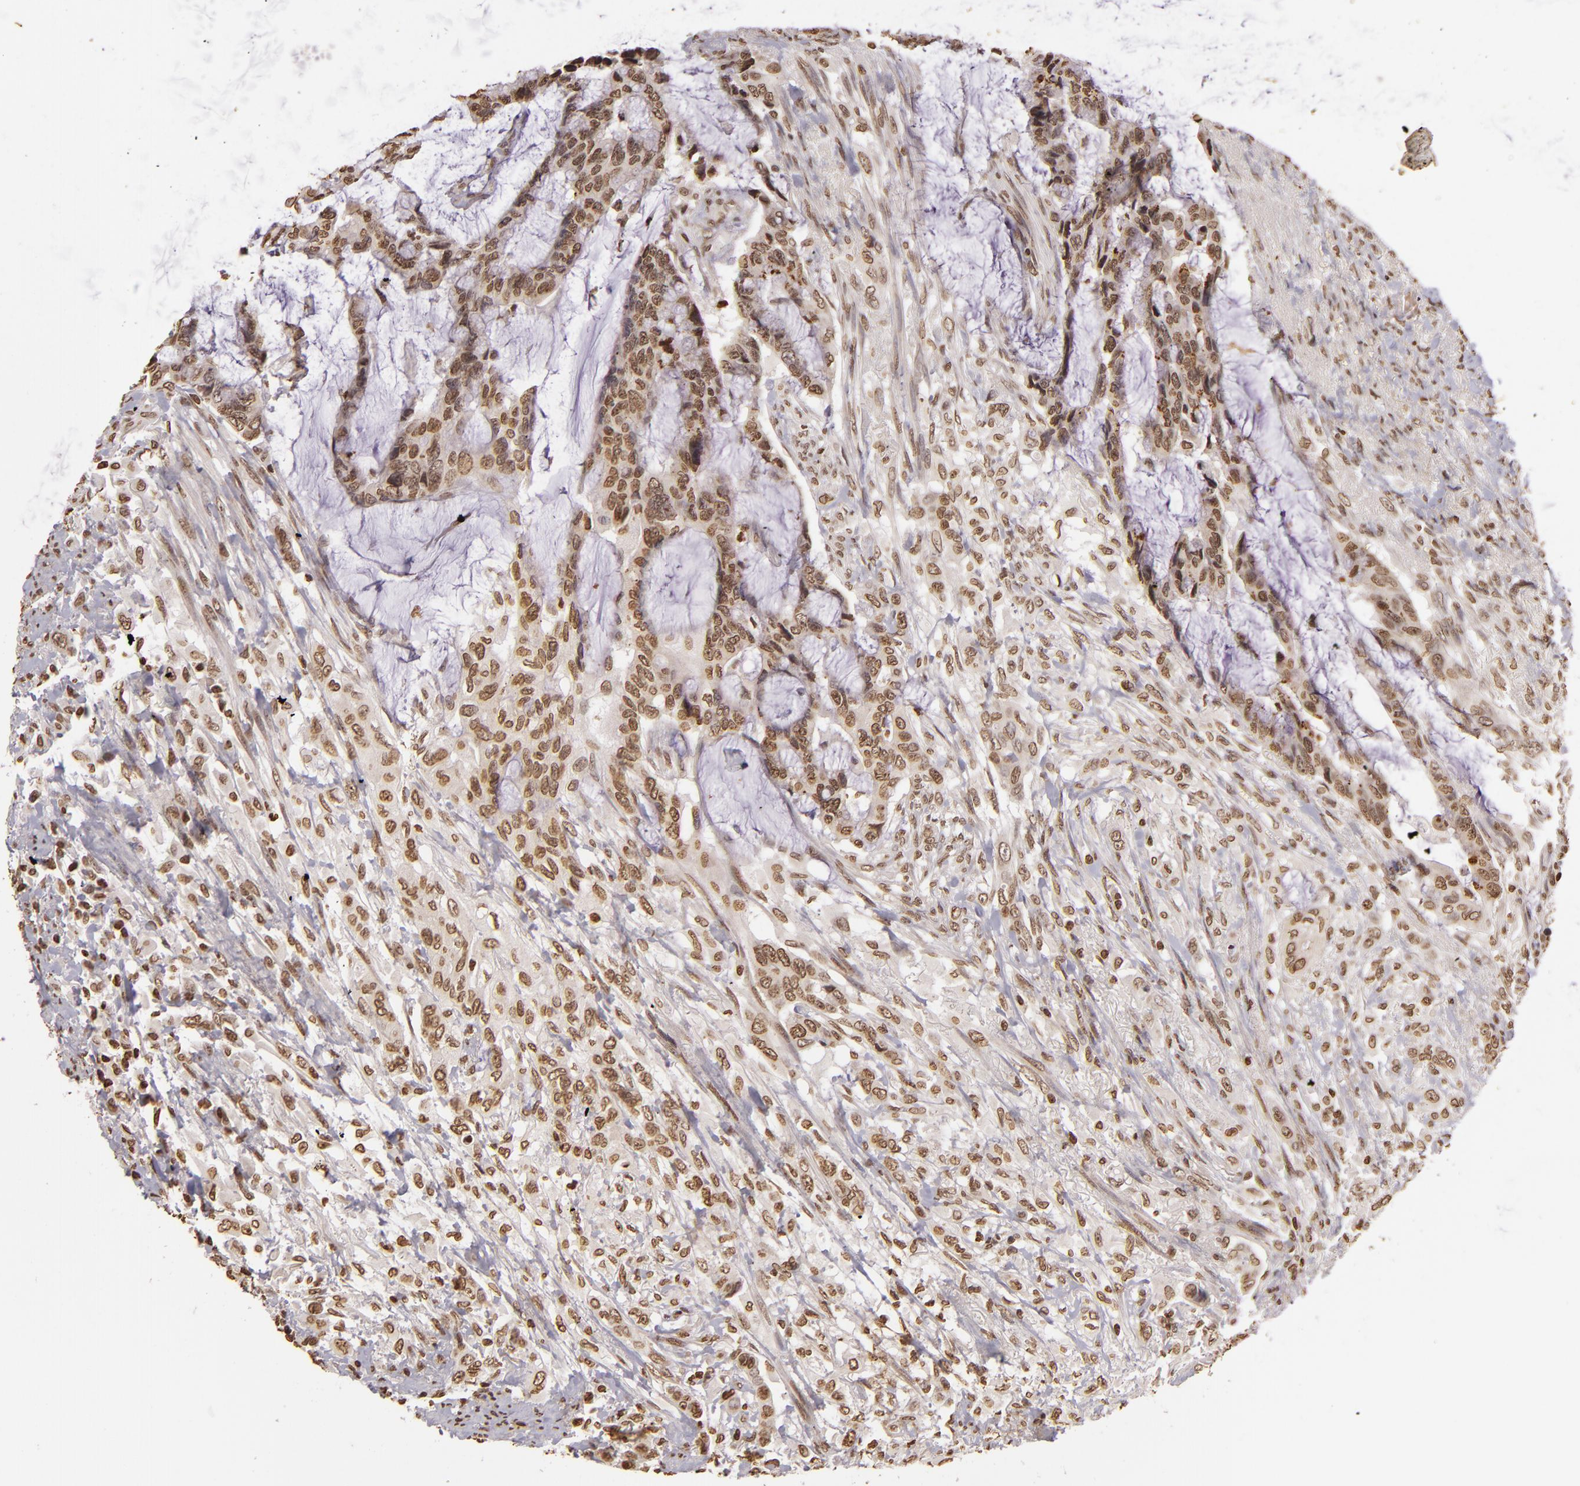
{"staining": {"intensity": "moderate", "quantity": ">75%", "location": "nuclear"}, "tissue": "colorectal cancer", "cell_type": "Tumor cells", "image_type": "cancer", "snomed": [{"axis": "morphology", "description": "Adenocarcinoma, NOS"}, {"axis": "topography", "description": "Rectum"}], "caption": "Immunohistochemical staining of human colorectal adenocarcinoma reveals medium levels of moderate nuclear expression in about >75% of tumor cells.", "gene": "THRB", "patient": {"sex": "female", "age": 59}}